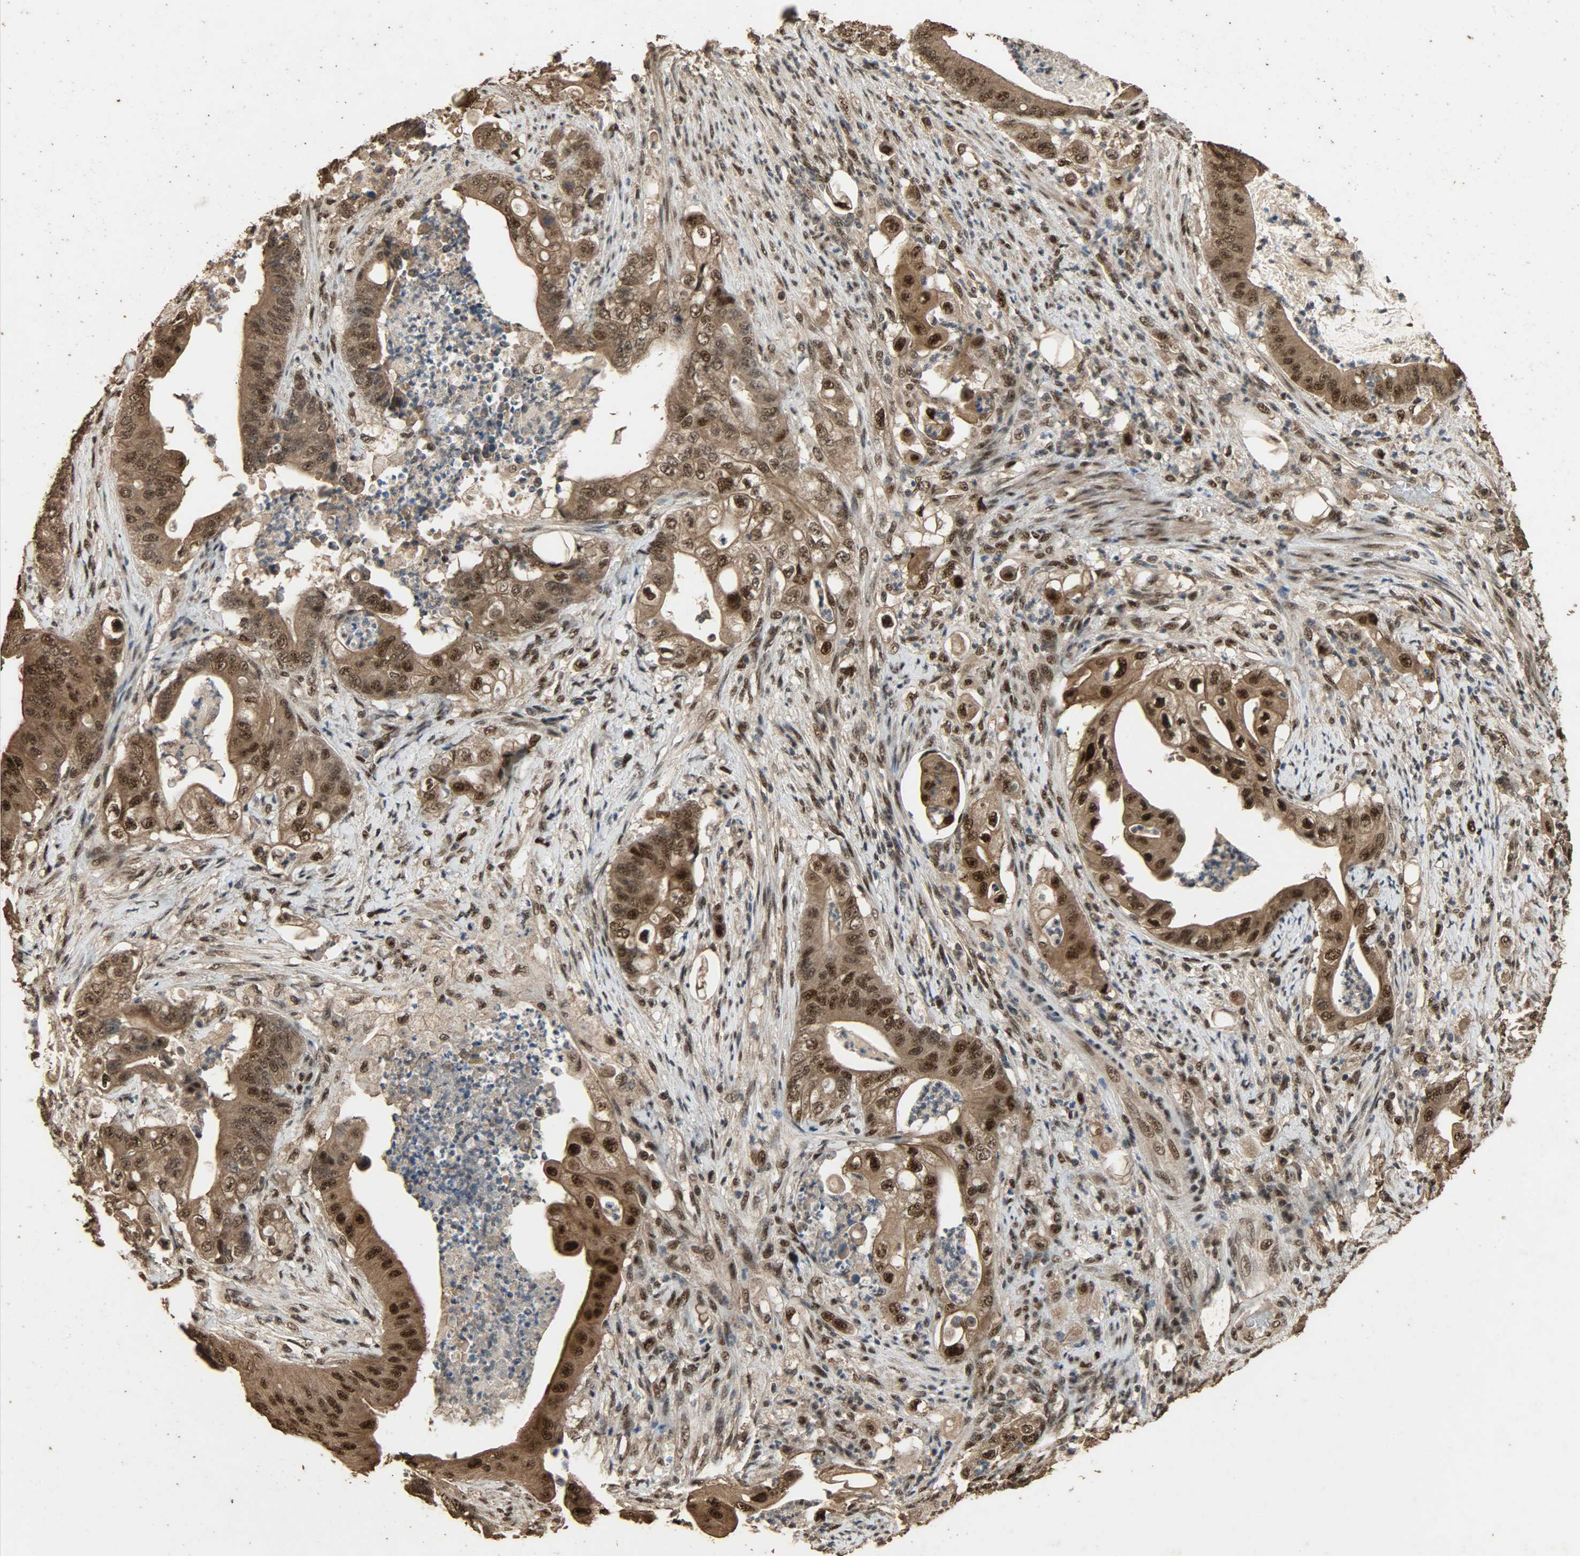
{"staining": {"intensity": "strong", "quantity": ">75%", "location": "cytoplasmic/membranous,nuclear"}, "tissue": "stomach cancer", "cell_type": "Tumor cells", "image_type": "cancer", "snomed": [{"axis": "morphology", "description": "Adenocarcinoma, NOS"}, {"axis": "topography", "description": "Stomach"}], "caption": "The immunohistochemical stain labels strong cytoplasmic/membranous and nuclear staining in tumor cells of adenocarcinoma (stomach) tissue.", "gene": "CCNT2", "patient": {"sex": "female", "age": 73}}